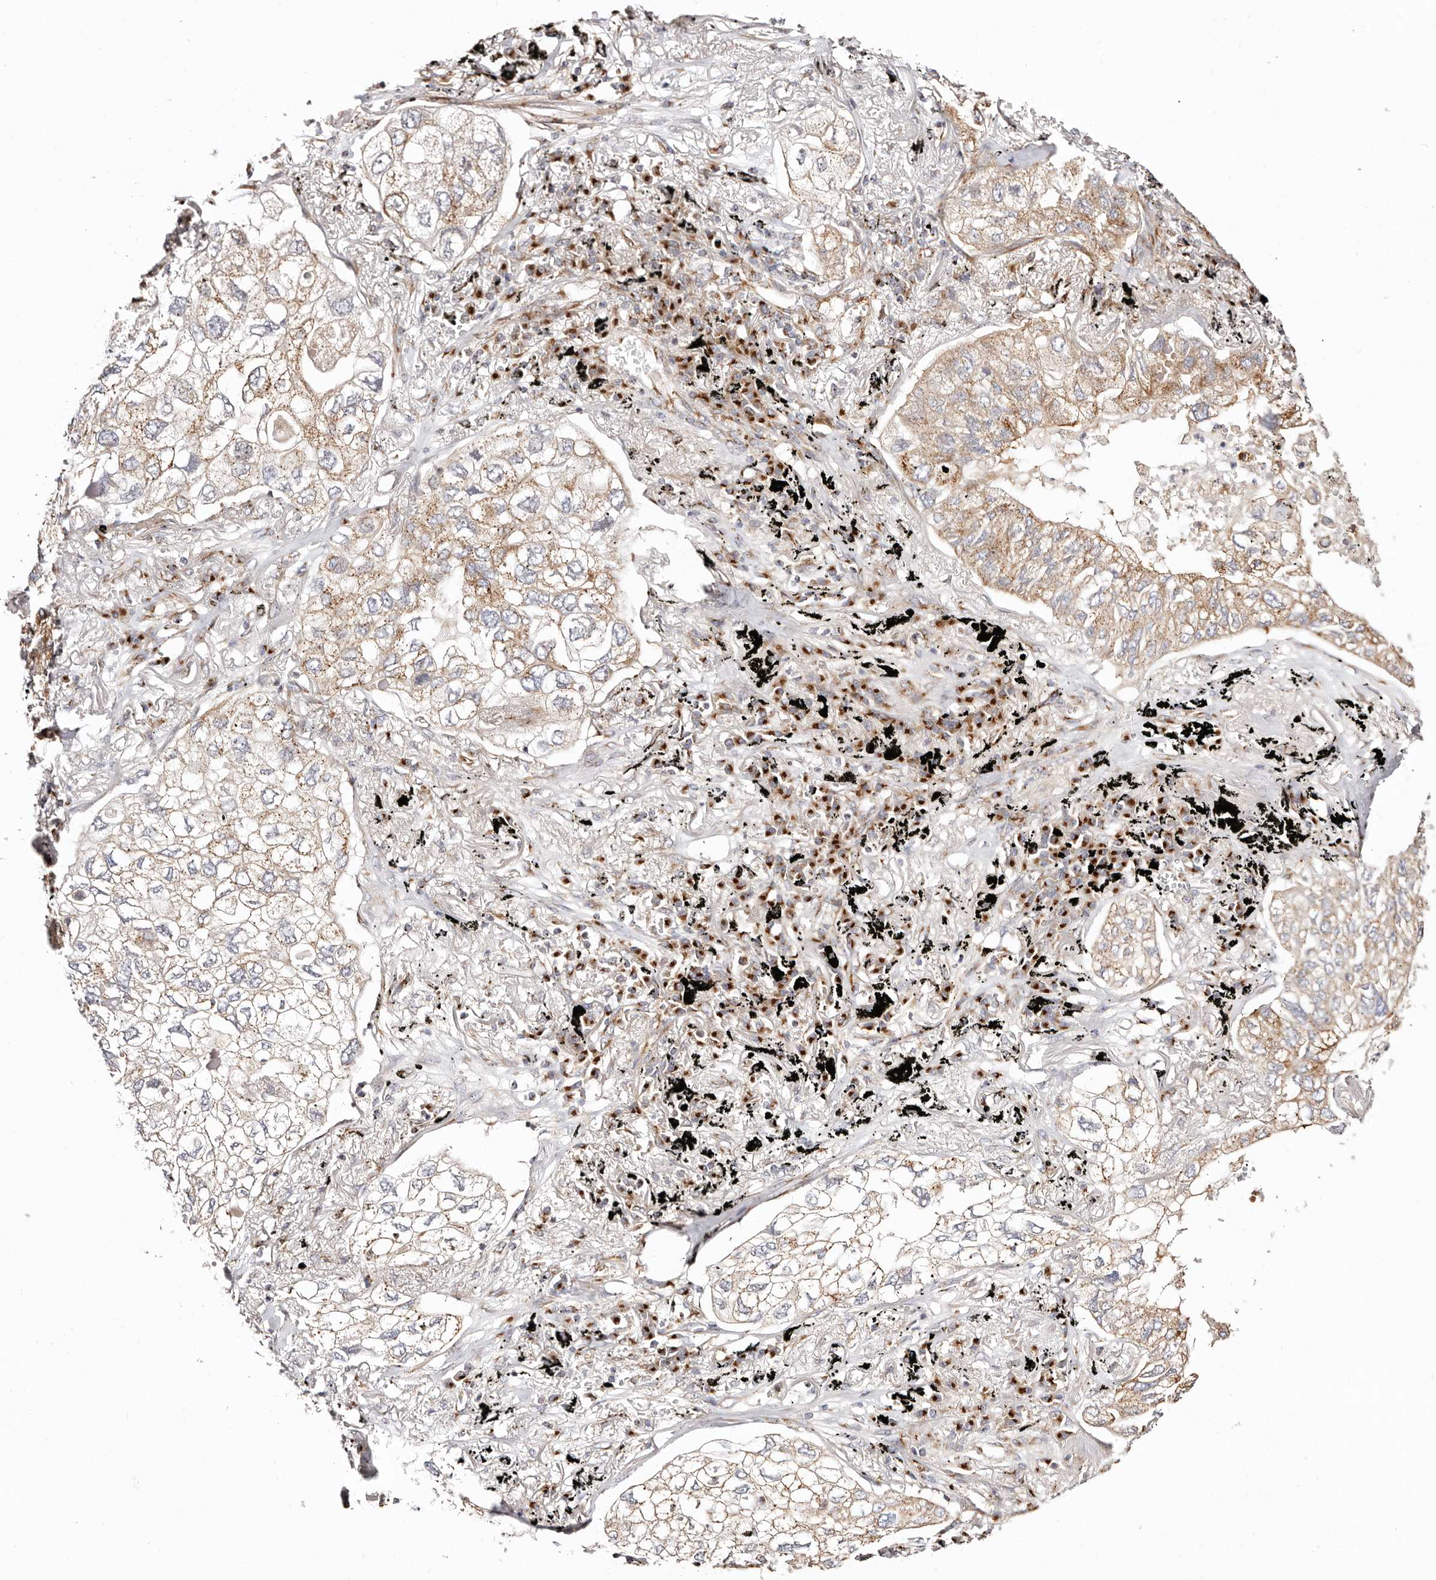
{"staining": {"intensity": "weak", "quantity": "25%-75%", "location": "cytoplasmic/membranous"}, "tissue": "lung cancer", "cell_type": "Tumor cells", "image_type": "cancer", "snomed": [{"axis": "morphology", "description": "Adenocarcinoma, NOS"}, {"axis": "topography", "description": "Lung"}], "caption": "A high-resolution photomicrograph shows immunohistochemistry staining of lung cancer (adenocarcinoma), which displays weak cytoplasmic/membranous expression in approximately 25%-75% of tumor cells. (Brightfield microscopy of DAB IHC at high magnification).", "gene": "MAPK6", "patient": {"sex": "male", "age": 65}}